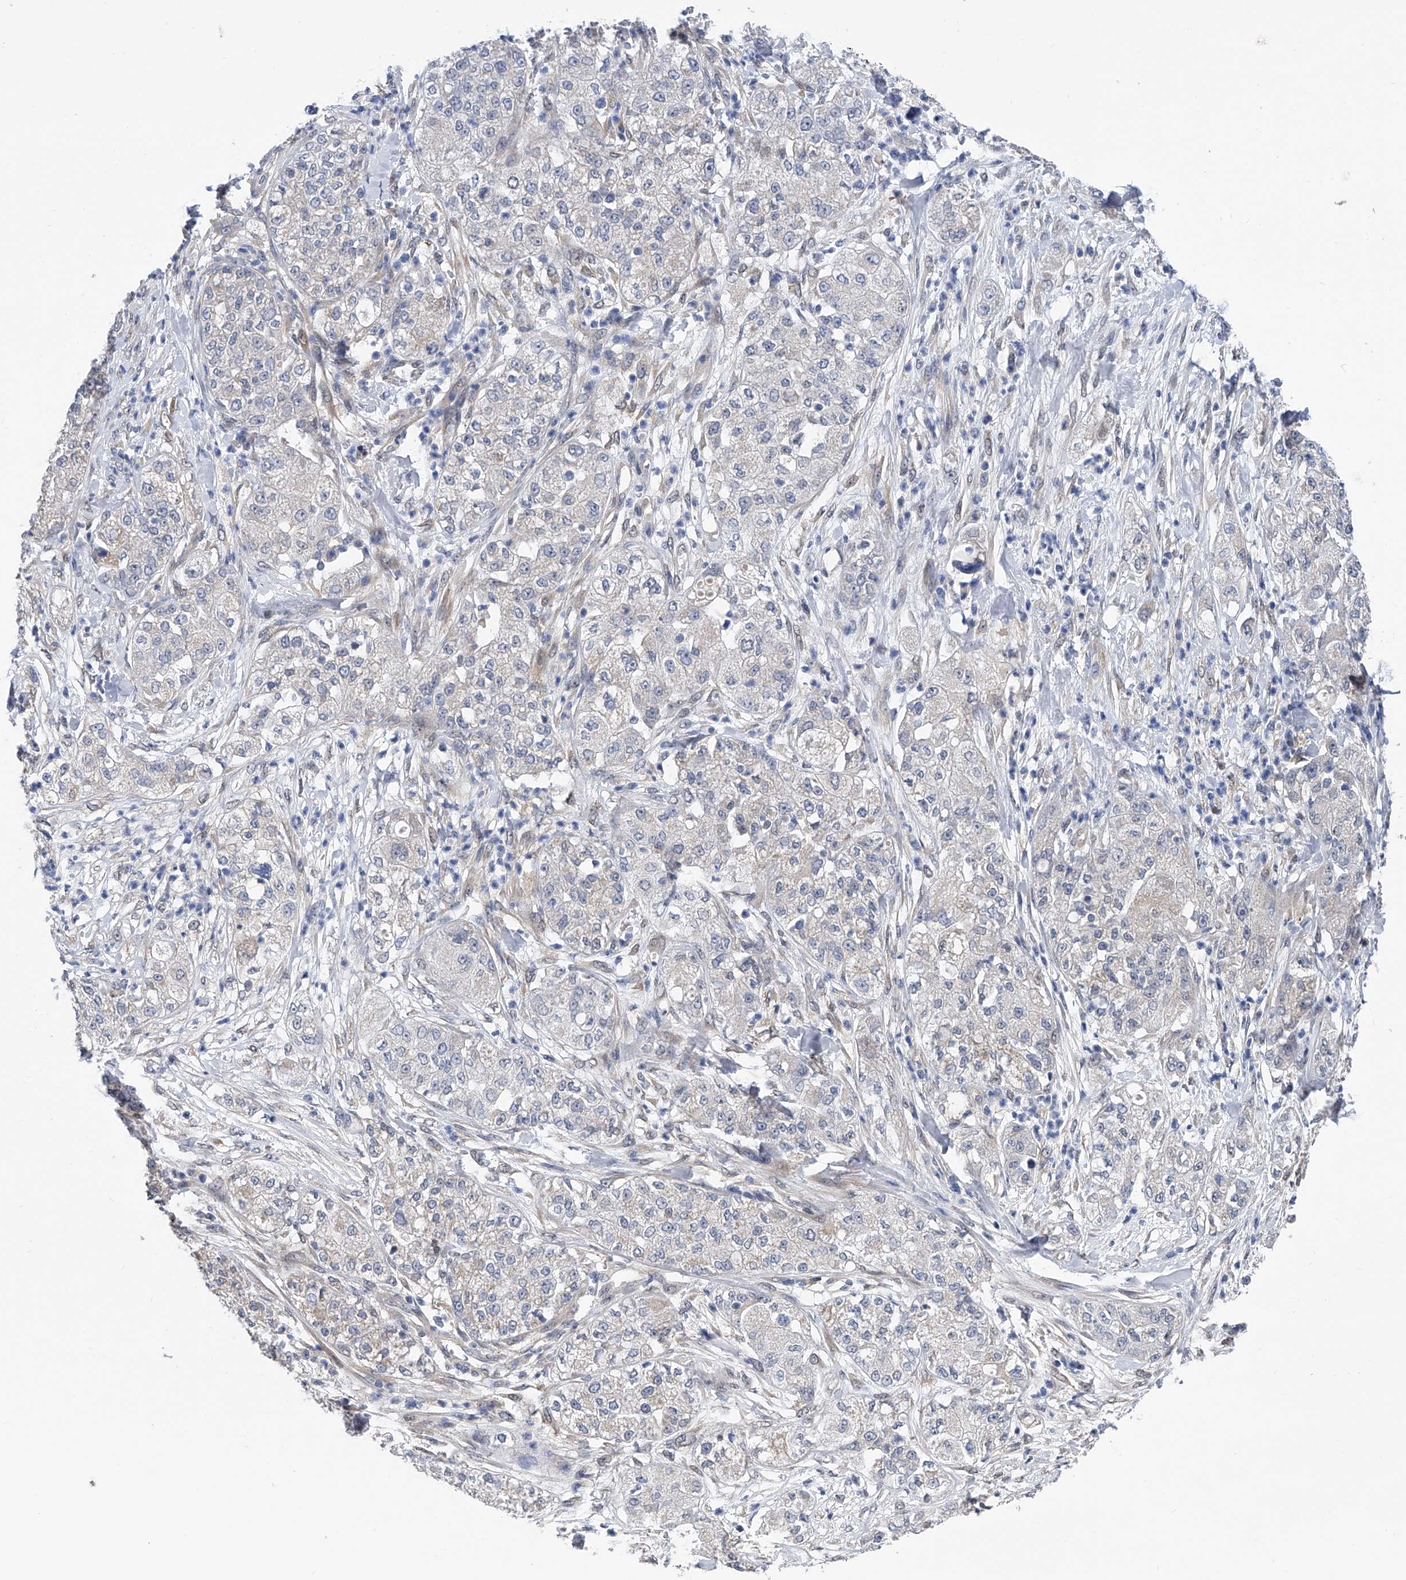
{"staining": {"intensity": "negative", "quantity": "none", "location": "none"}, "tissue": "pancreatic cancer", "cell_type": "Tumor cells", "image_type": "cancer", "snomed": [{"axis": "morphology", "description": "Adenocarcinoma, NOS"}, {"axis": "topography", "description": "Pancreas"}], "caption": "Histopathology image shows no significant protein positivity in tumor cells of pancreatic cancer (adenocarcinoma).", "gene": "PGM3", "patient": {"sex": "female", "age": 78}}